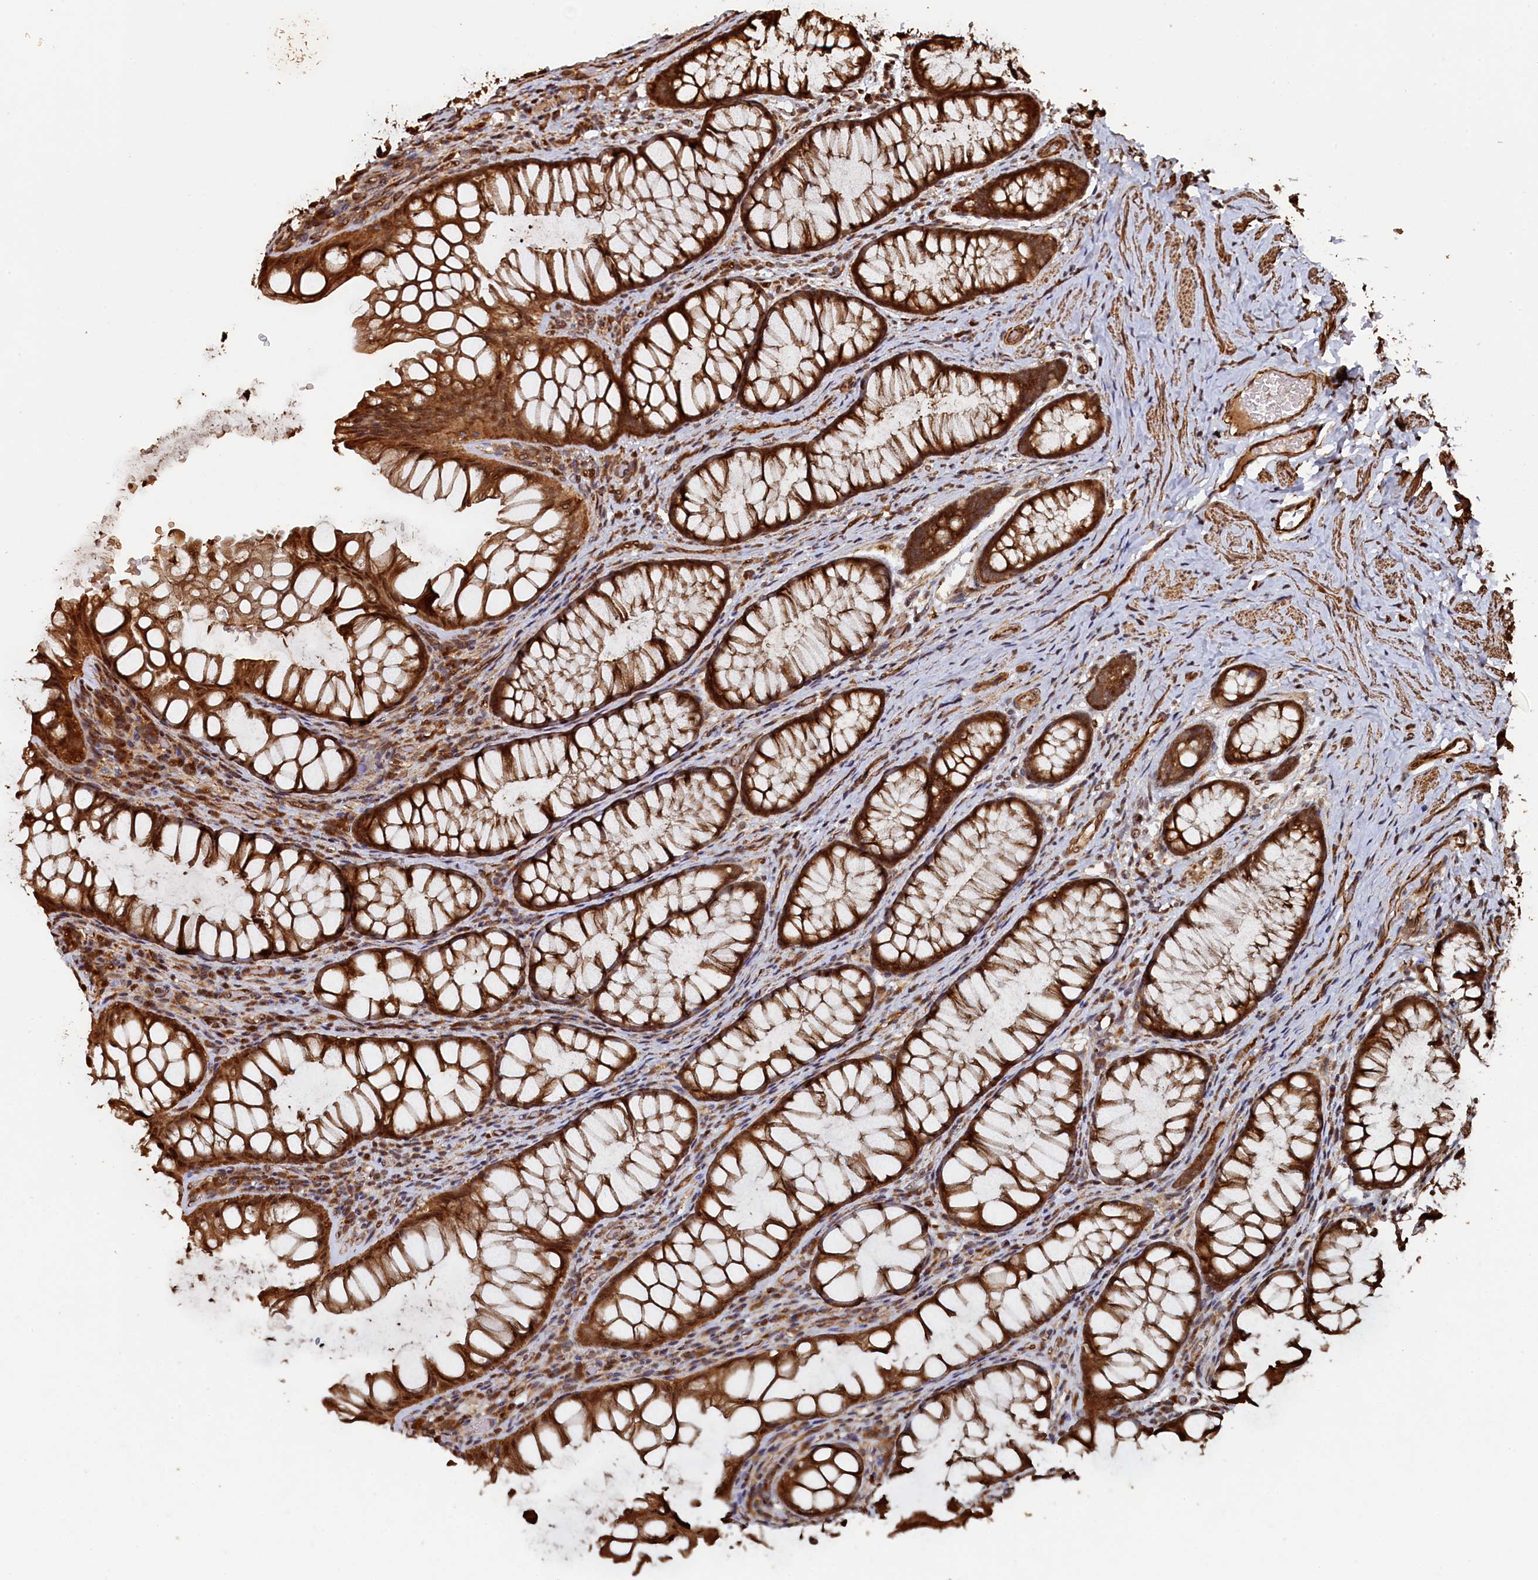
{"staining": {"intensity": "strong", "quantity": ">75%", "location": "cytoplasmic/membranous"}, "tissue": "colon", "cell_type": "Endothelial cells", "image_type": "normal", "snomed": [{"axis": "morphology", "description": "Normal tissue, NOS"}, {"axis": "topography", "description": "Colon"}], "caption": "A brown stain labels strong cytoplasmic/membranous expression of a protein in endothelial cells of benign colon. The staining was performed using DAB (3,3'-diaminobenzidine) to visualize the protein expression in brown, while the nuclei were stained in blue with hematoxylin (Magnification: 20x).", "gene": "PIGN", "patient": {"sex": "female", "age": 62}}